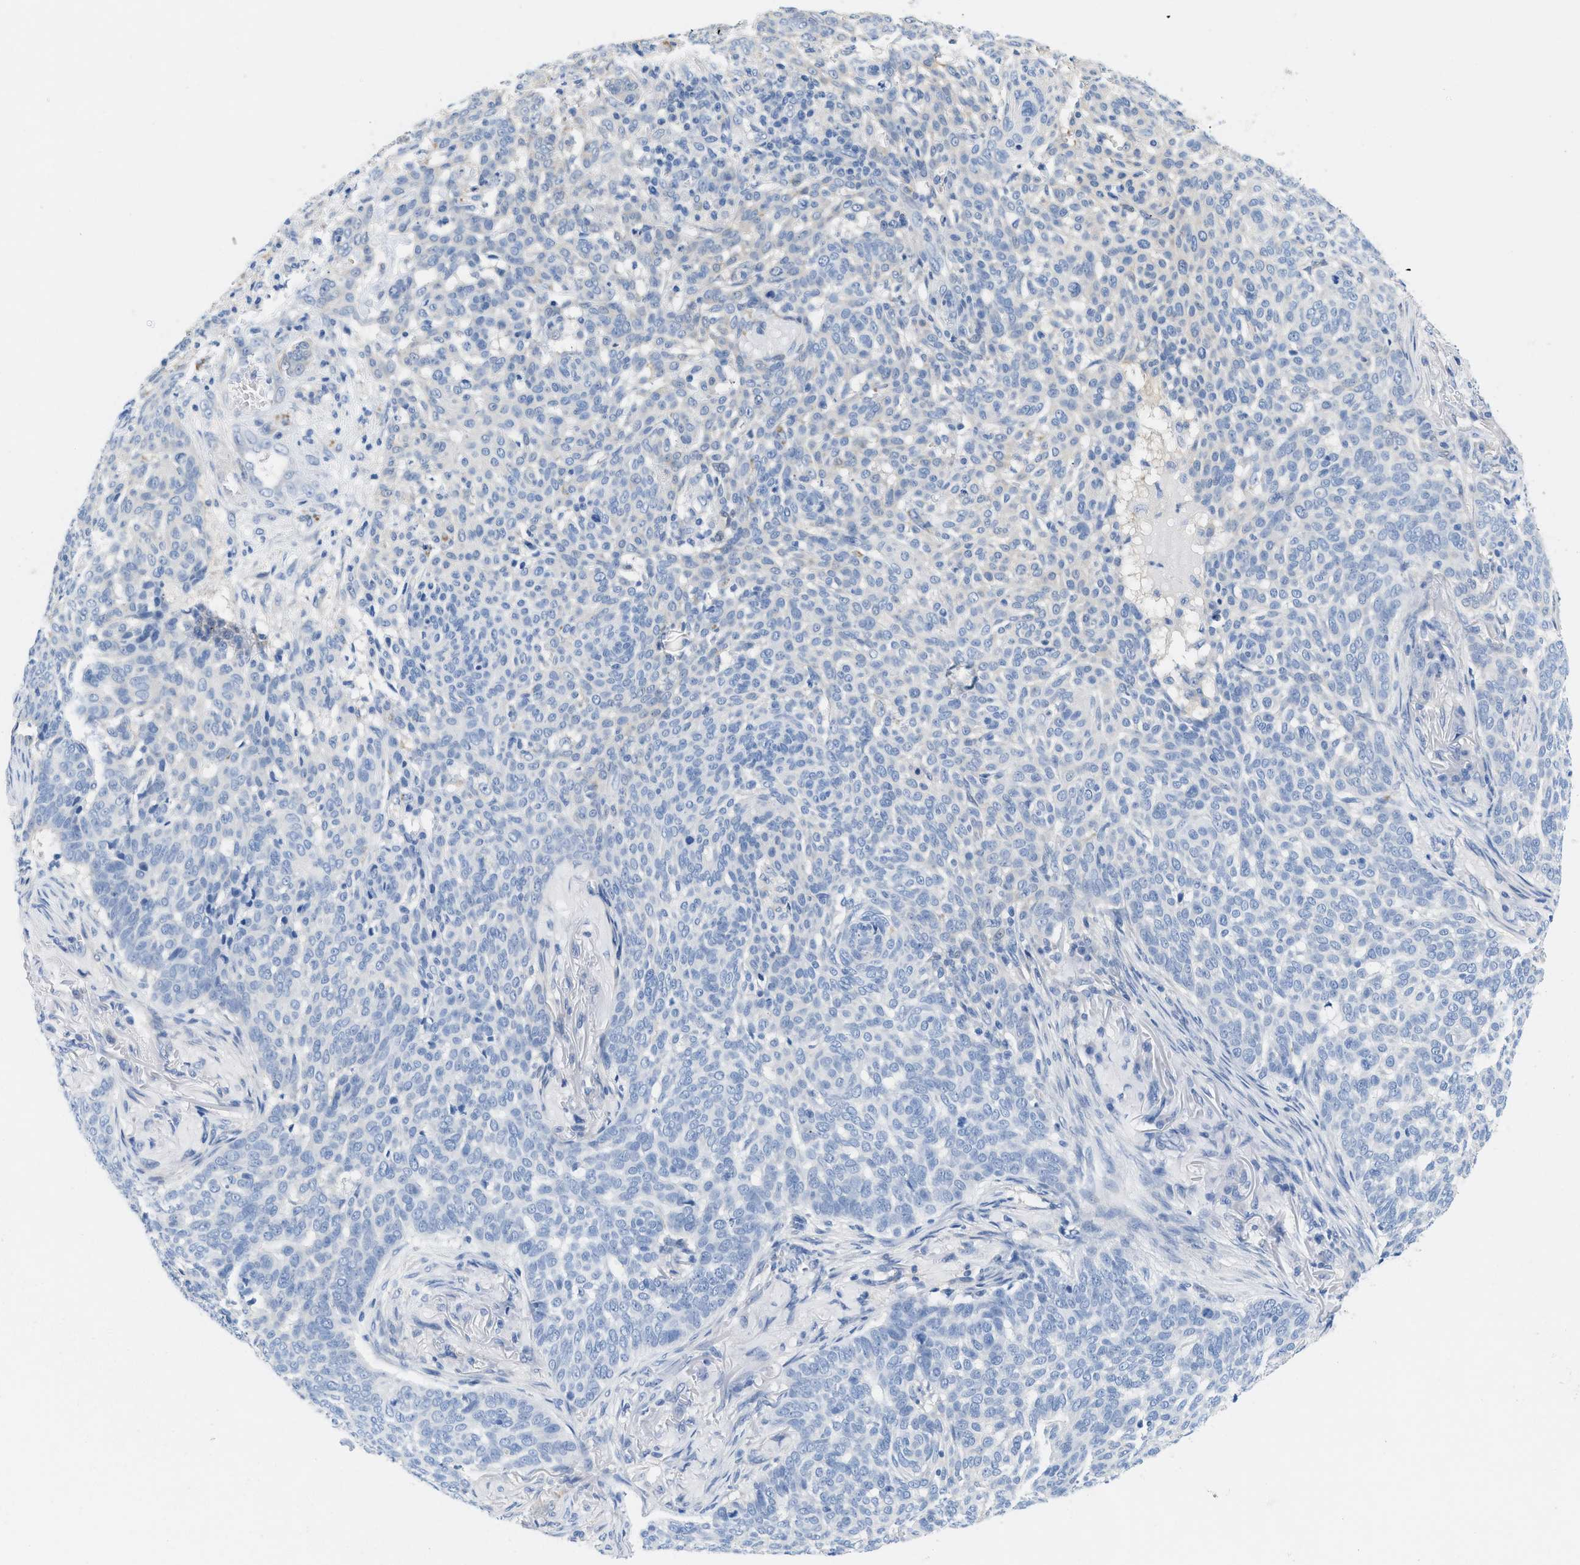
{"staining": {"intensity": "negative", "quantity": "none", "location": "none"}, "tissue": "skin cancer", "cell_type": "Tumor cells", "image_type": "cancer", "snomed": [{"axis": "morphology", "description": "Basal cell carcinoma"}, {"axis": "topography", "description": "Skin"}], "caption": "An immunohistochemistry (IHC) histopathology image of skin cancer (basal cell carcinoma) is shown. There is no staining in tumor cells of skin cancer (basal cell carcinoma). (Brightfield microscopy of DAB (3,3'-diaminobenzidine) immunohistochemistry at high magnification).", "gene": "BPGM", "patient": {"sex": "male", "age": 85}}